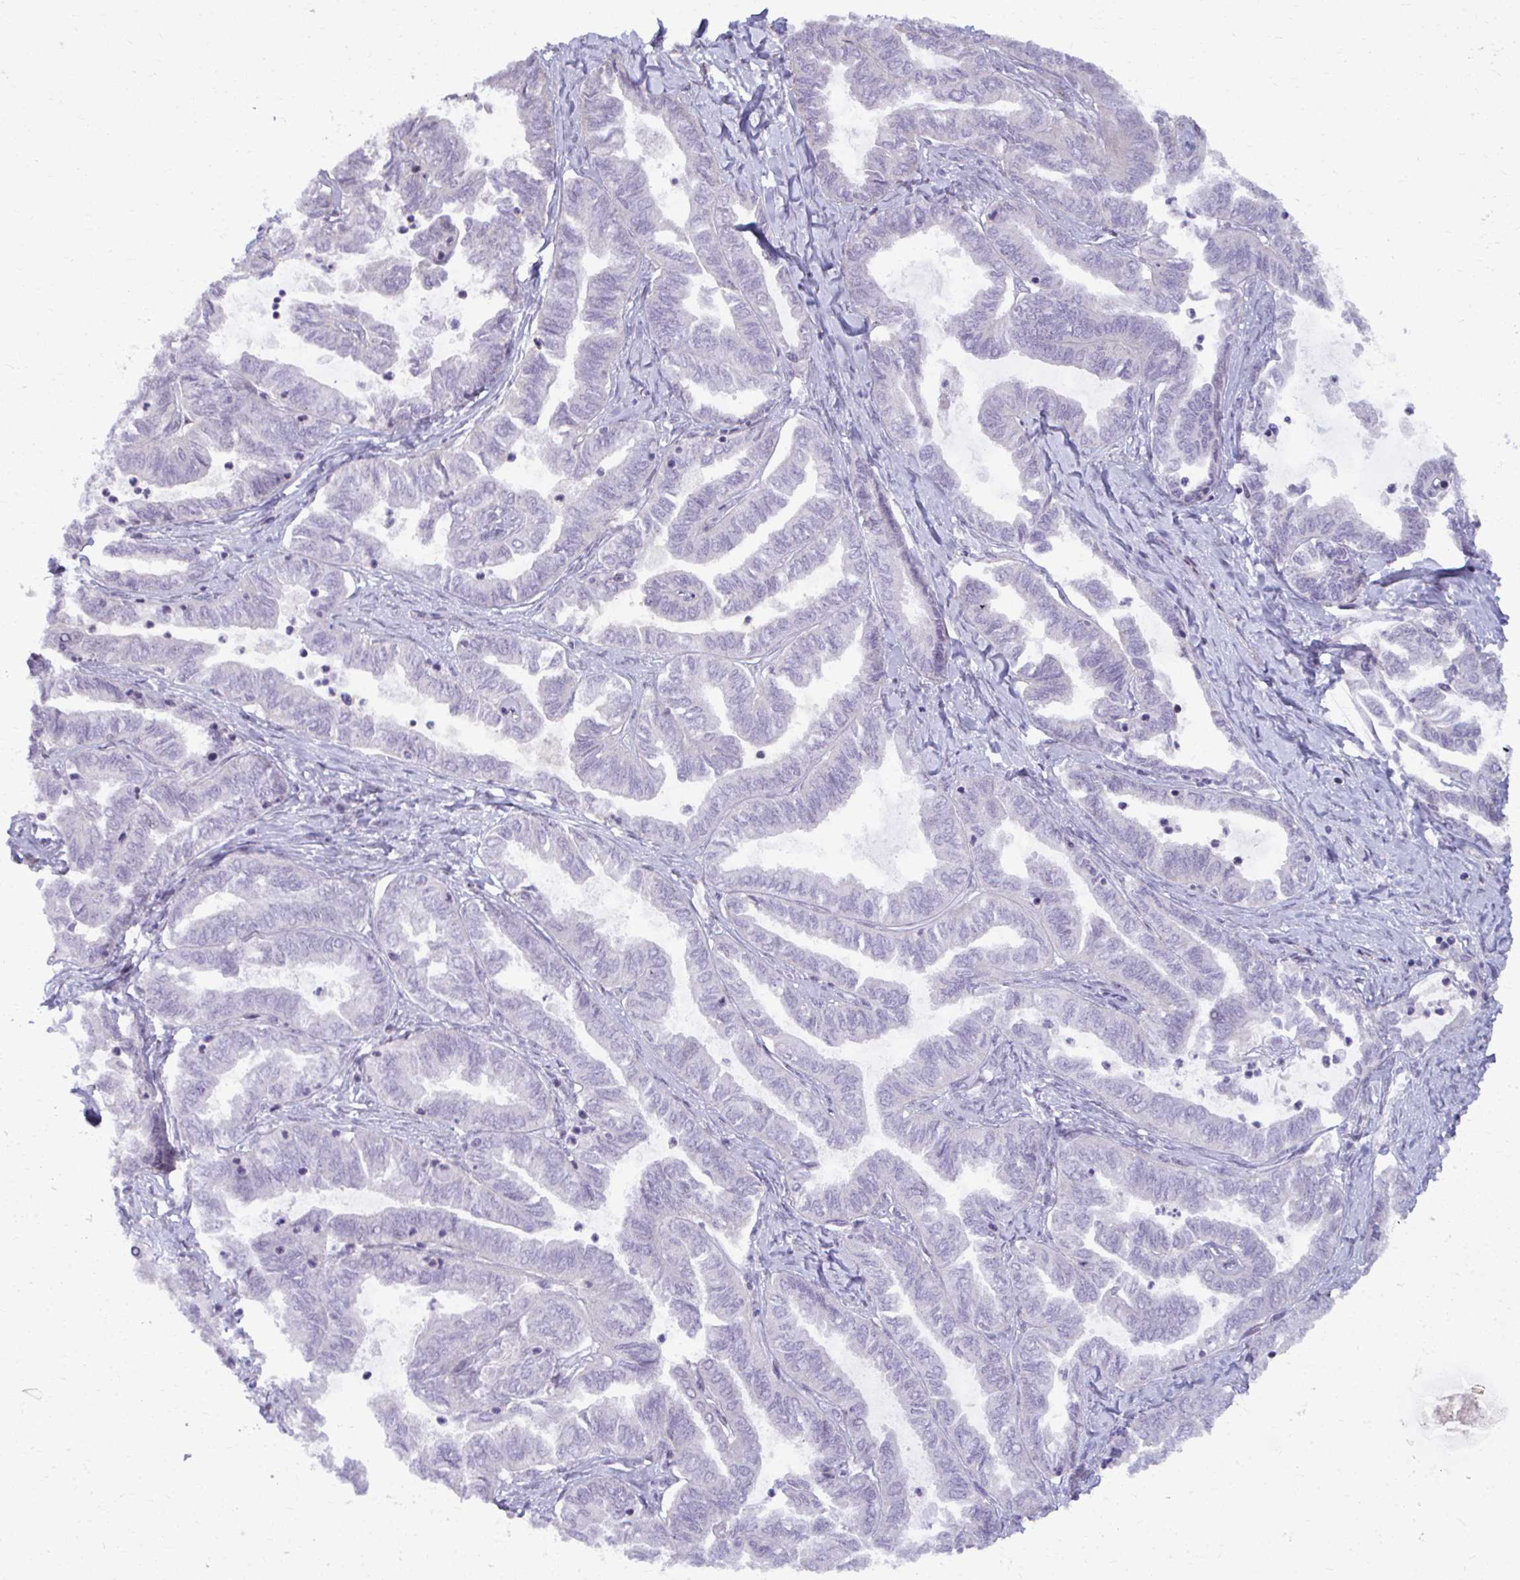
{"staining": {"intensity": "negative", "quantity": "none", "location": "none"}, "tissue": "ovarian cancer", "cell_type": "Tumor cells", "image_type": "cancer", "snomed": [{"axis": "morphology", "description": "Carcinoma, endometroid"}, {"axis": "topography", "description": "Ovary"}], "caption": "A histopathology image of human endometroid carcinoma (ovarian) is negative for staining in tumor cells.", "gene": "MAF1", "patient": {"sex": "female", "age": 70}}